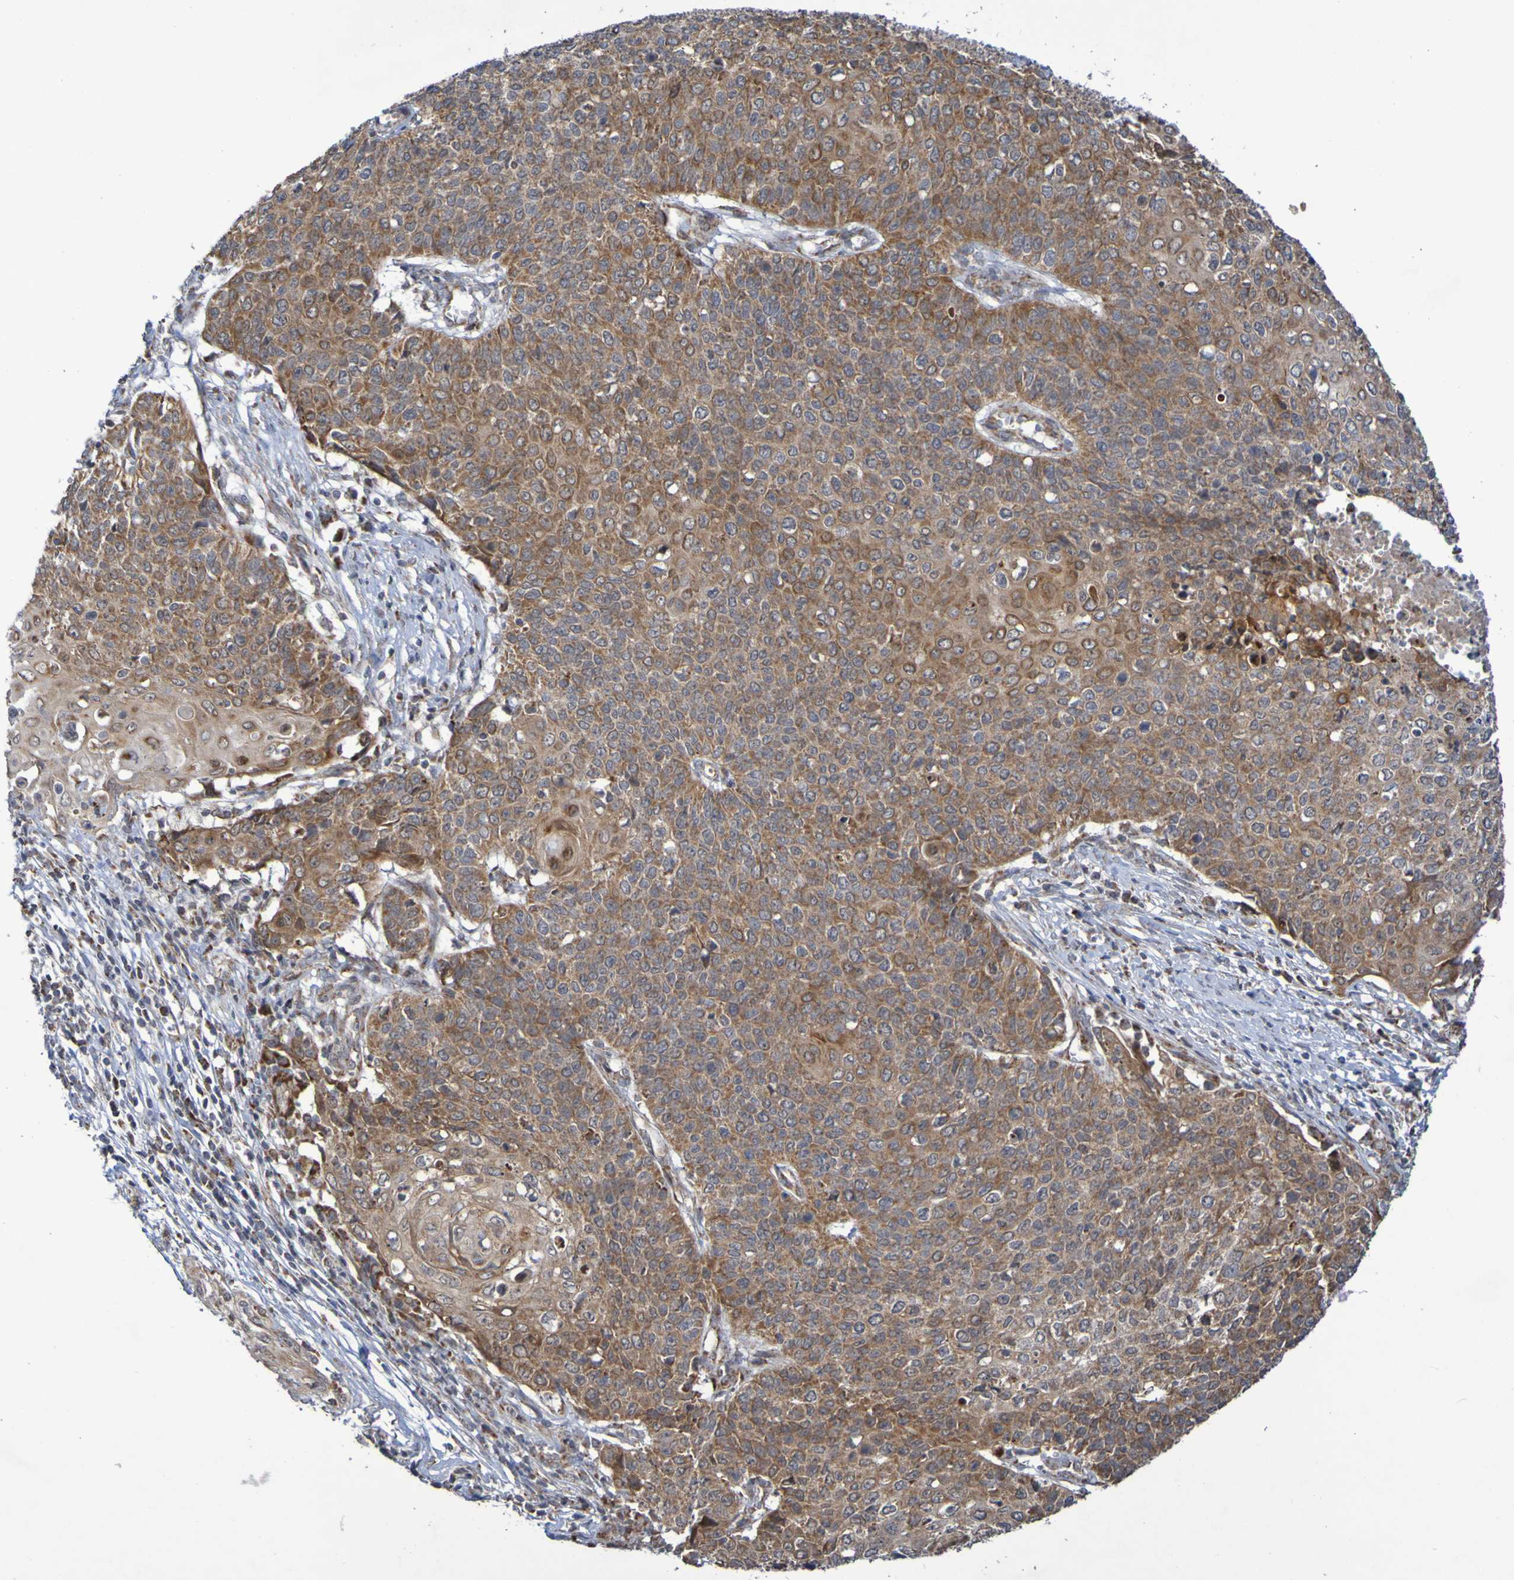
{"staining": {"intensity": "moderate", "quantity": ">75%", "location": "cytoplasmic/membranous"}, "tissue": "cervical cancer", "cell_type": "Tumor cells", "image_type": "cancer", "snomed": [{"axis": "morphology", "description": "Squamous cell carcinoma, NOS"}, {"axis": "topography", "description": "Cervix"}], "caption": "High-power microscopy captured an IHC image of squamous cell carcinoma (cervical), revealing moderate cytoplasmic/membranous expression in approximately >75% of tumor cells.", "gene": "DVL1", "patient": {"sex": "female", "age": 39}}